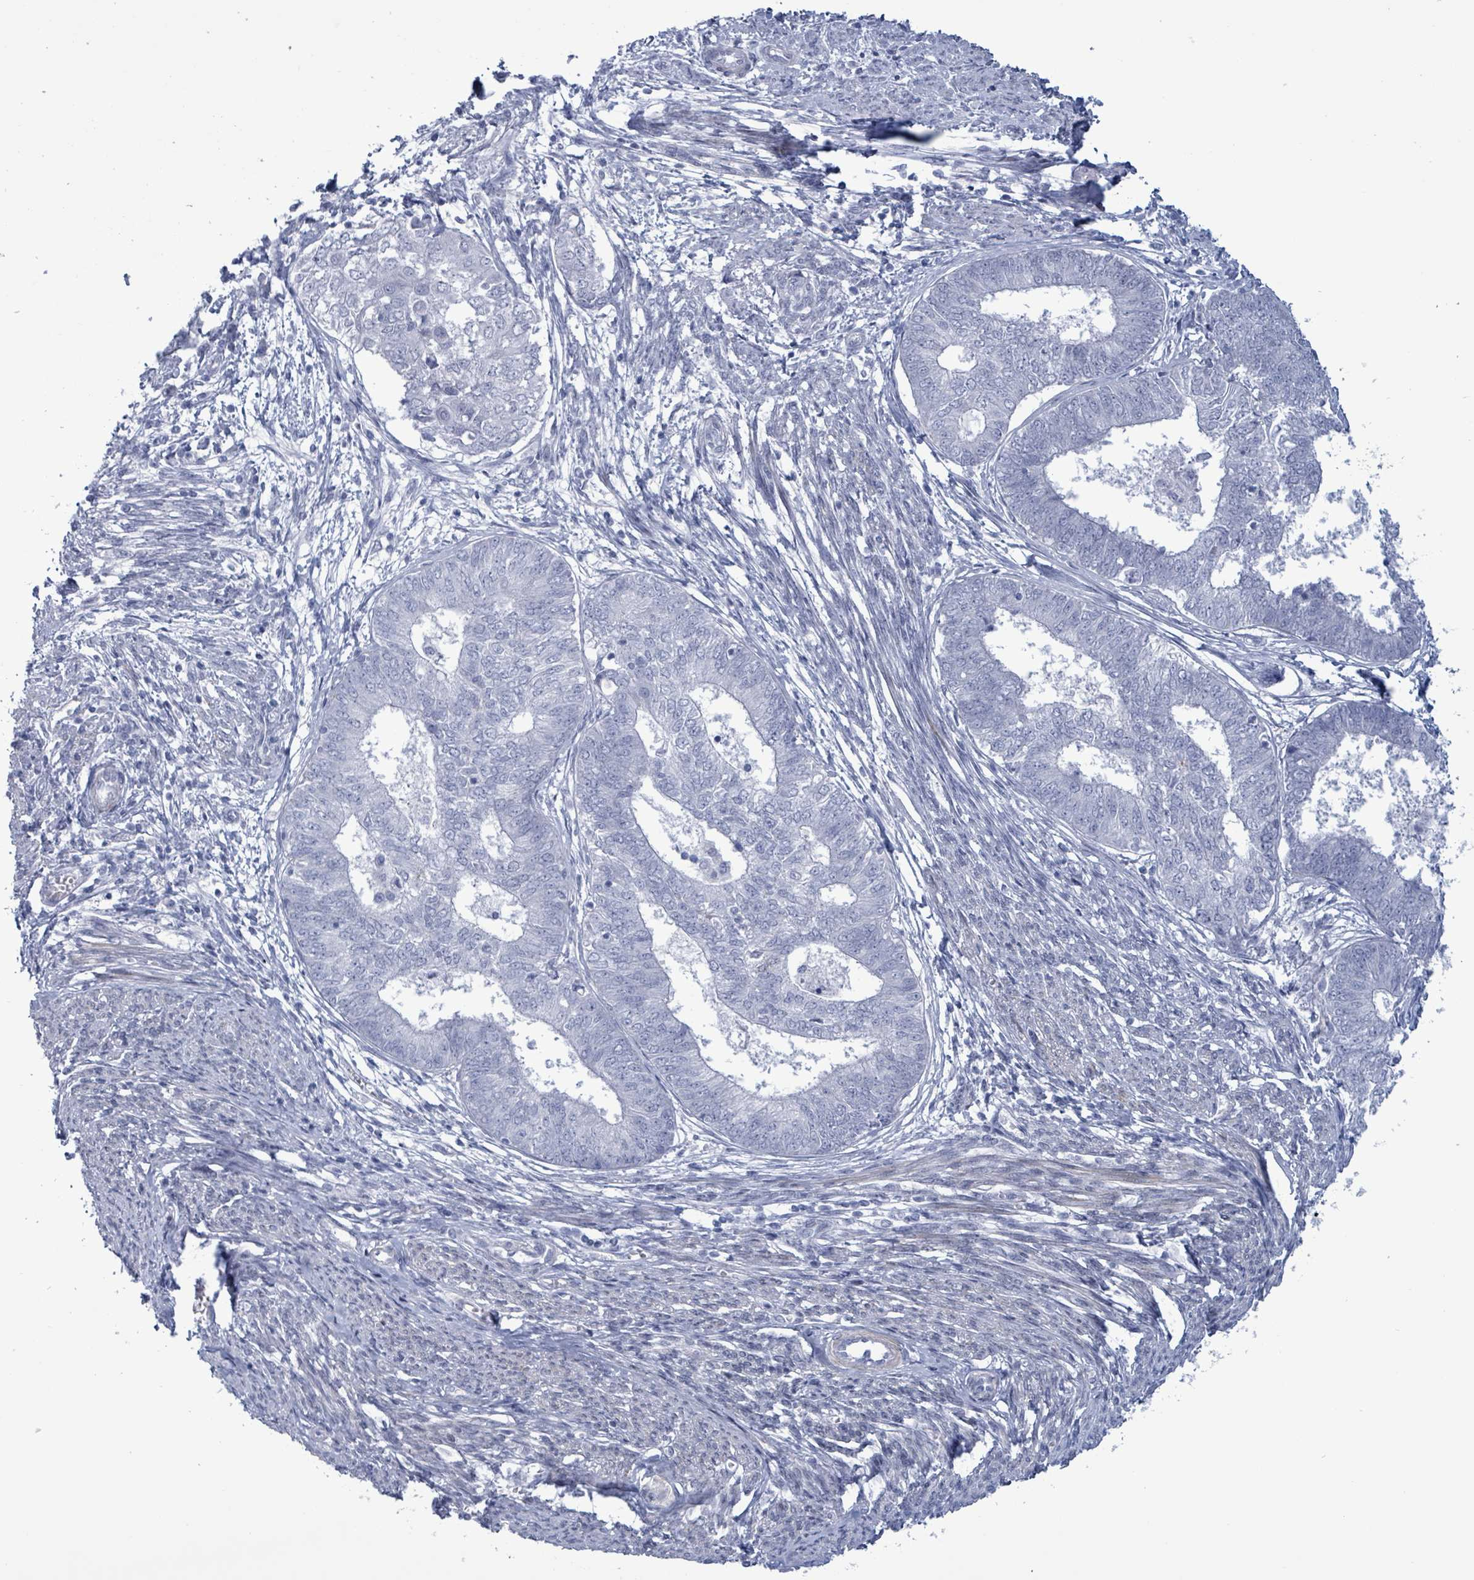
{"staining": {"intensity": "negative", "quantity": "none", "location": "none"}, "tissue": "endometrial cancer", "cell_type": "Tumor cells", "image_type": "cancer", "snomed": [{"axis": "morphology", "description": "Adenocarcinoma, NOS"}, {"axis": "topography", "description": "Endometrium"}], "caption": "Immunohistochemistry (IHC) micrograph of human endometrial cancer (adenocarcinoma) stained for a protein (brown), which reveals no staining in tumor cells.", "gene": "ZNF771", "patient": {"sex": "female", "age": 62}}